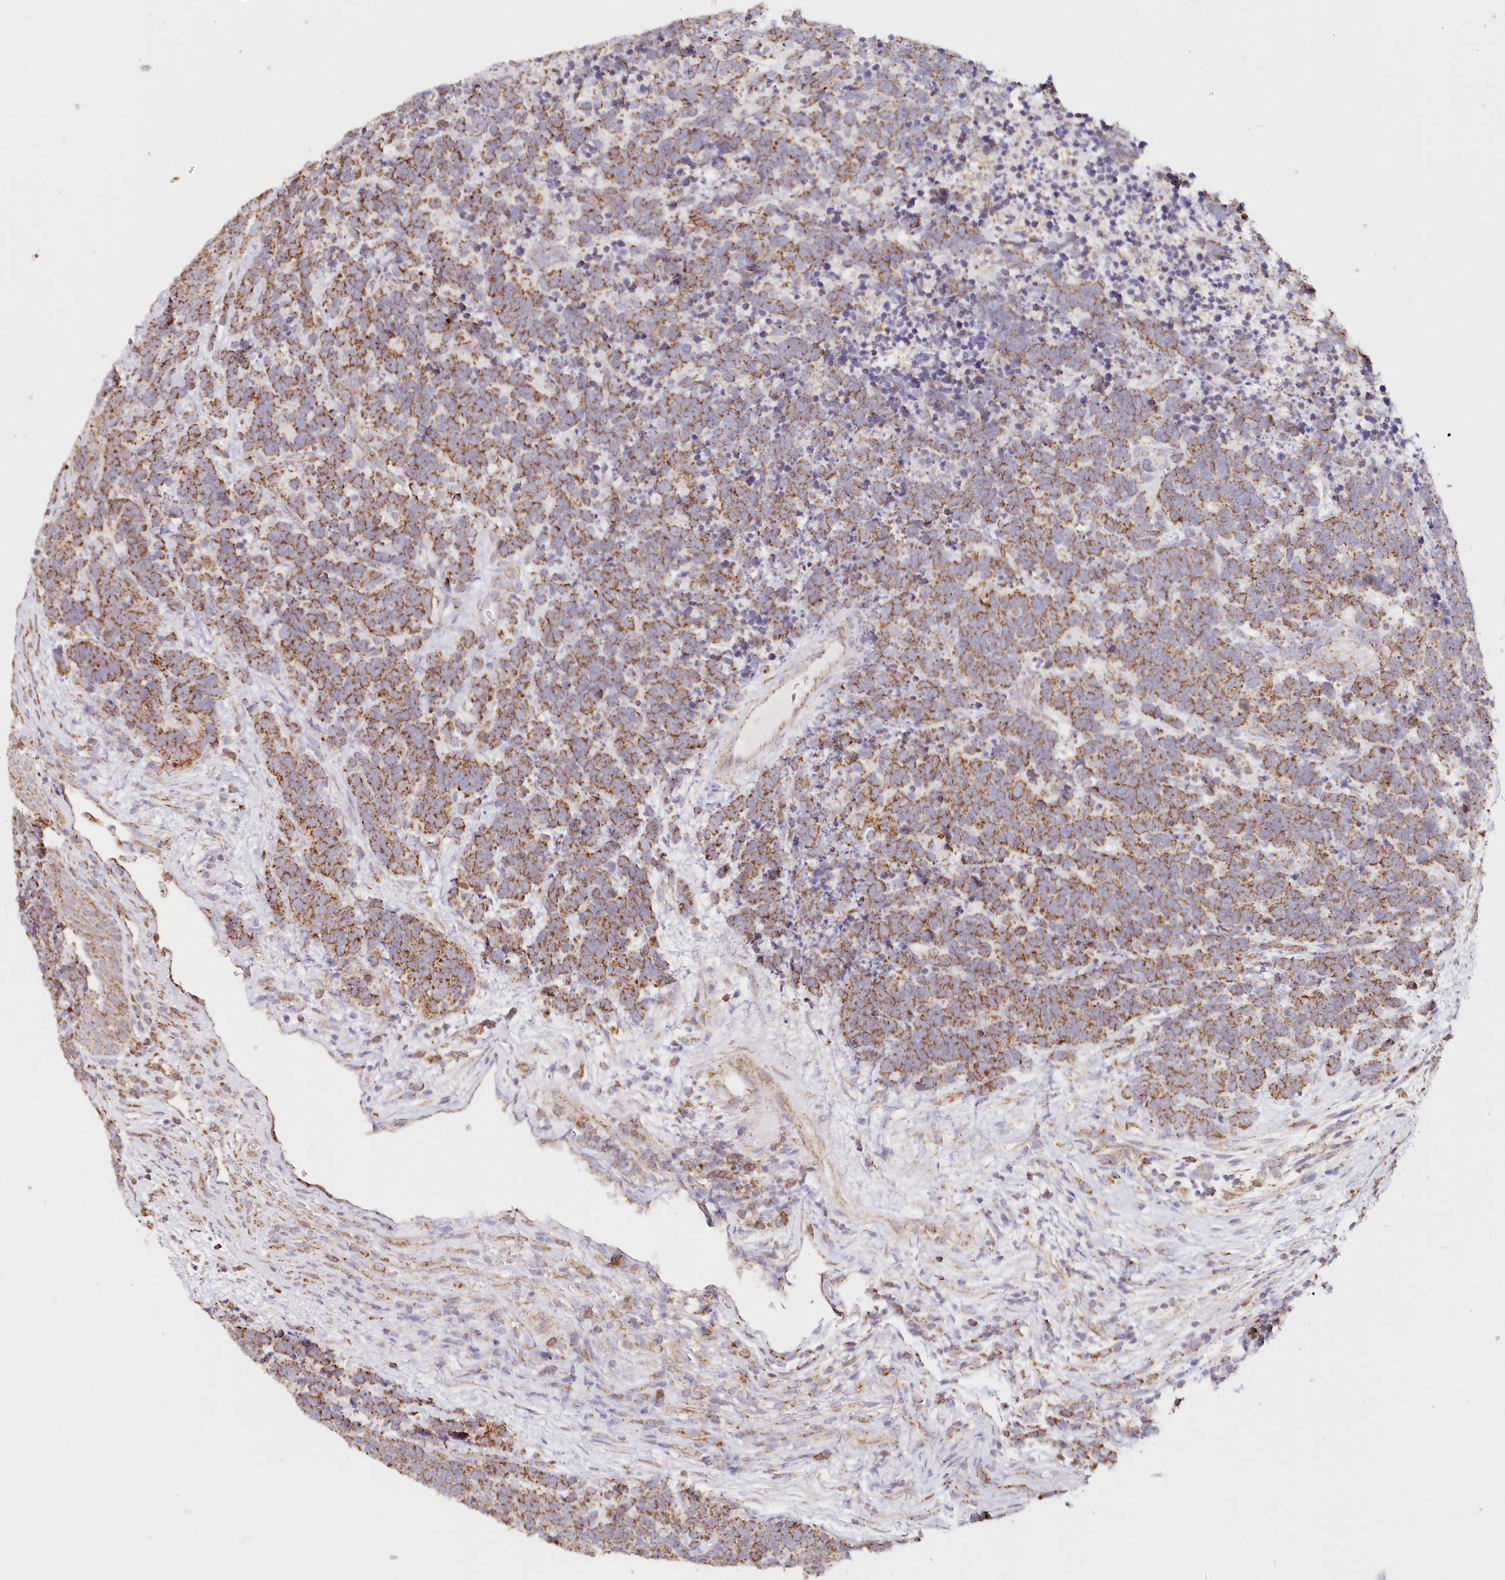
{"staining": {"intensity": "moderate", "quantity": ">75%", "location": "cytoplasmic/membranous"}, "tissue": "carcinoid", "cell_type": "Tumor cells", "image_type": "cancer", "snomed": [{"axis": "morphology", "description": "Carcinoma, NOS"}, {"axis": "morphology", "description": "Carcinoid, malignant, NOS"}, {"axis": "topography", "description": "Urinary bladder"}], "caption": "A photomicrograph of carcinoma stained for a protein shows moderate cytoplasmic/membranous brown staining in tumor cells. The protein is stained brown, and the nuclei are stained in blue (DAB (3,3'-diaminobenzidine) IHC with brightfield microscopy, high magnification).", "gene": "MMP25", "patient": {"sex": "male", "age": 57}}